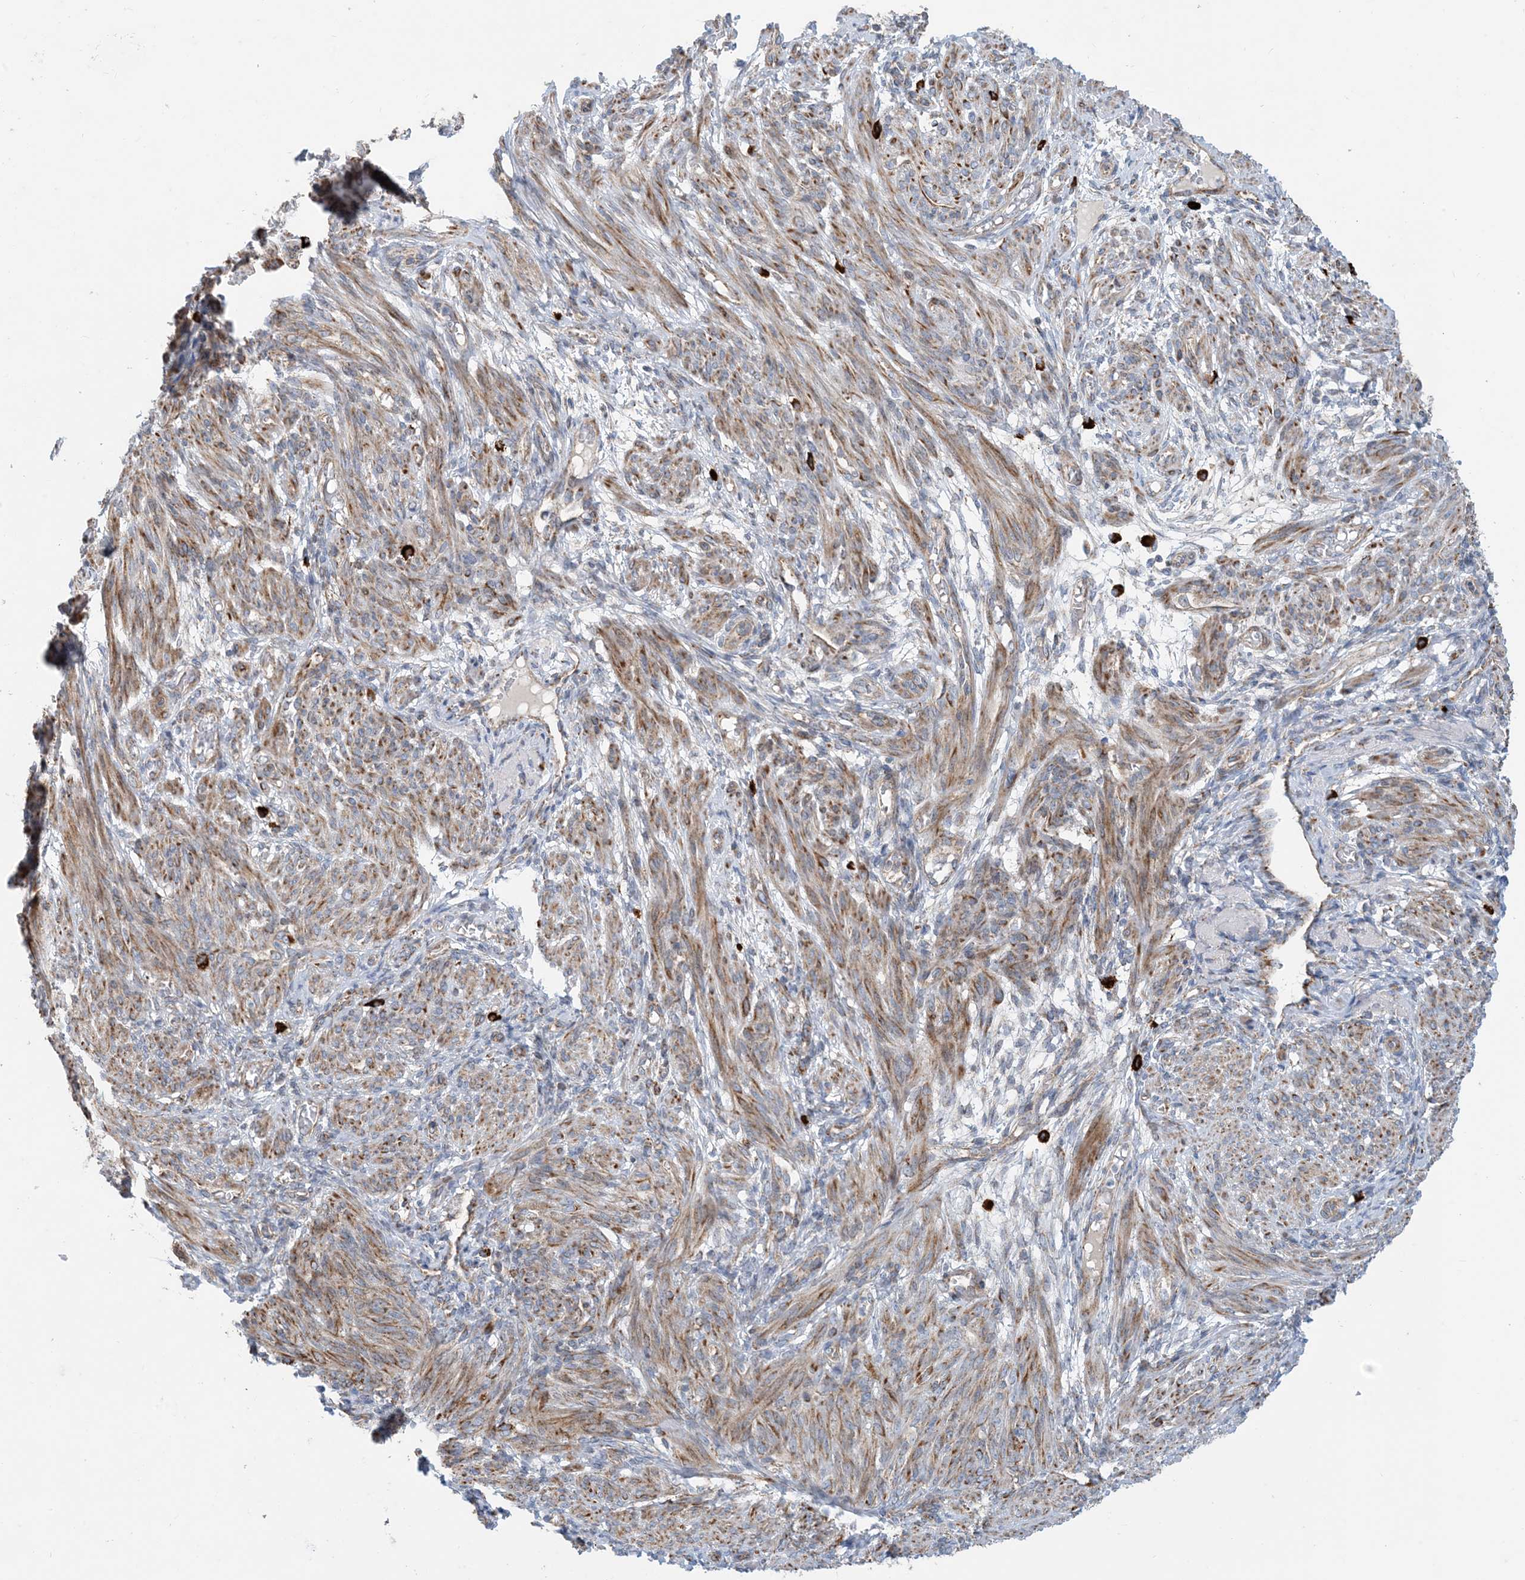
{"staining": {"intensity": "moderate", "quantity": ">75%", "location": "cytoplasmic/membranous"}, "tissue": "smooth muscle", "cell_type": "Smooth muscle cells", "image_type": "normal", "snomed": [{"axis": "morphology", "description": "Normal tissue, NOS"}, {"axis": "topography", "description": "Smooth muscle"}], "caption": "High-power microscopy captured an IHC image of benign smooth muscle, revealing moderate cytoplasmic/membranous staining in approximately >75% of smooth muscle cells. Using DAB (3,3'-diaminobenzidine) (brown) and hematoxylin (blue) stains, captured at high magnification using brightfield microscopy.", "gene": "PCDHGA1", "patient": {"sex": "female", "age": 39}}